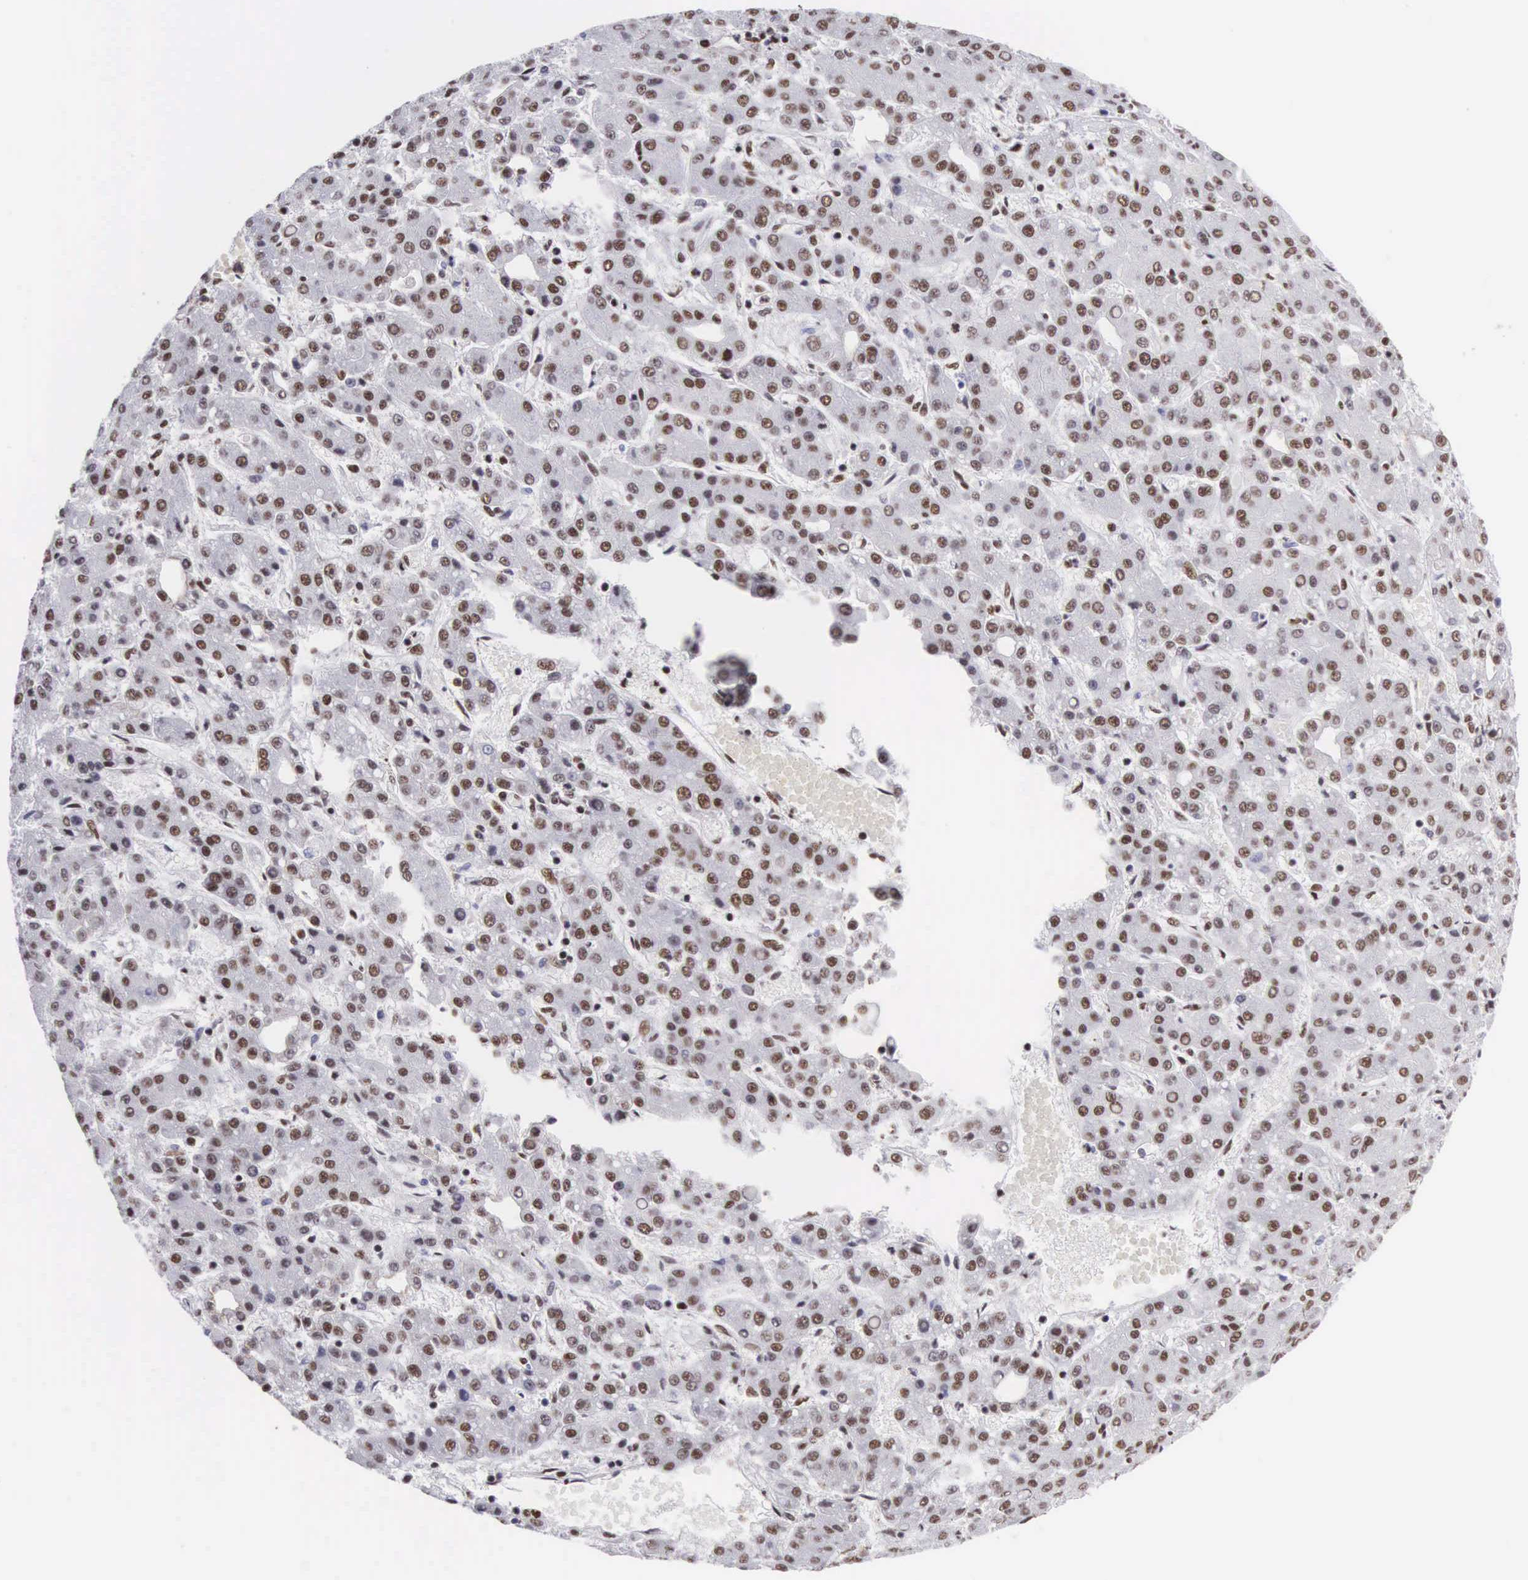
{"staining": {"intensity": "moderate", "quantity": ">75%", "location": "nuclear"}, "tissue": "liver cancer", "cell_type": "Tumor cells", "image_type": "cancer", "snomed": [{"axis": "morphology", "description": "Carcinoma, Hepatocellular, NOS"}, {"axis": "topography", "description": "Liver"}], "caption": "IHC staining of hepatocellular carcinoma (liver), which demonstrates medium levels of moderate nuclear expression in approximately >75% of tumor cells indicating moderate nuclear protein positivity. The staining was performed using DAB (brown) for protein detection and nuclei were counterstained in hematoxylin (blue).", "gene": "SF3A1", "patient": {"sex": "male", "age": 69}}